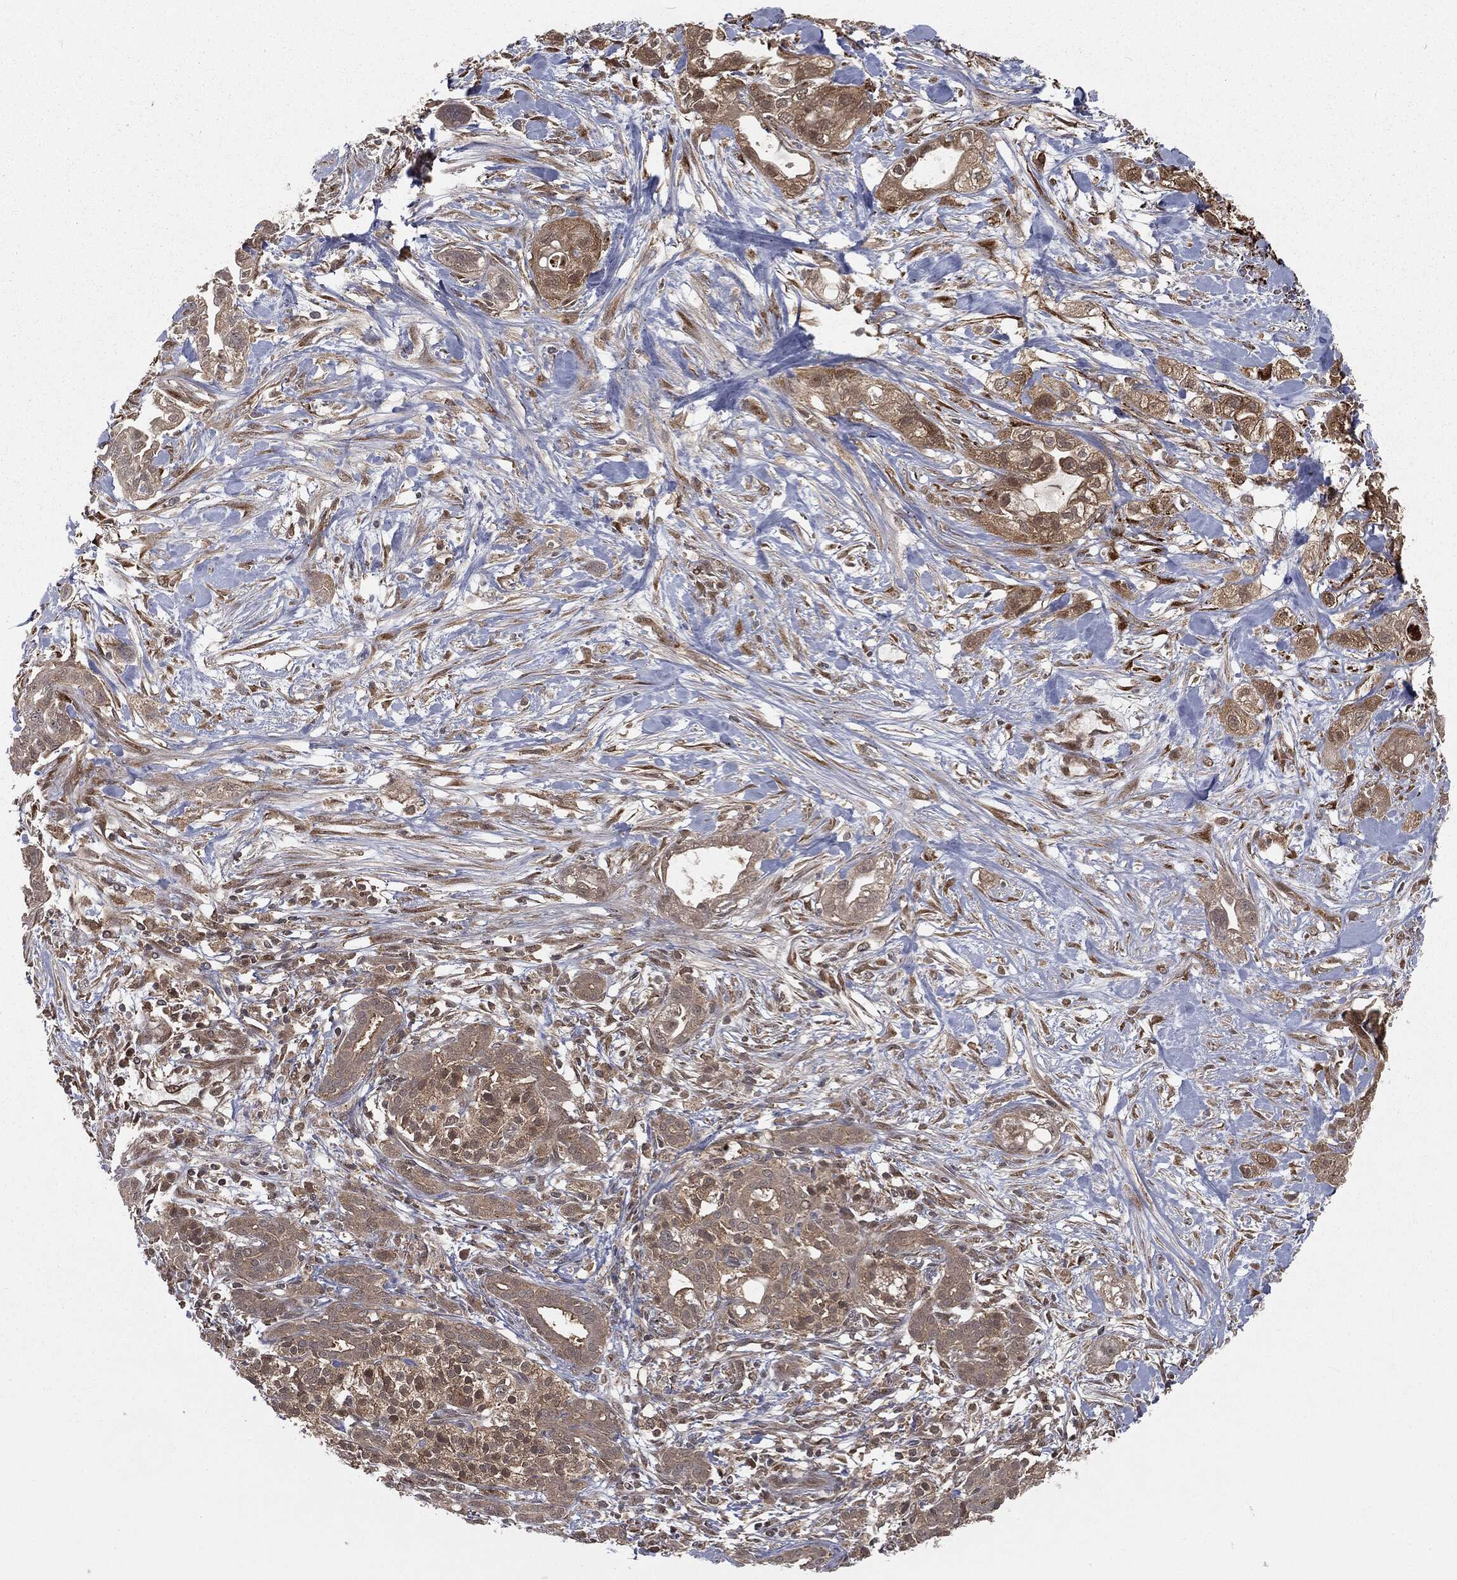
{"staining": {"intensity": "weak", "quantity": "<25%", "location": "cytoplasmic/membranous"}, "tissue": "pancreatic cancer", "cell_type": "Tumor cells", "image_type": "cancer", "snomed": [{"axis": "morphology", "description": "Adenocarcinoma, NOS"}, {"axis": "topography", "description": "Pancreas"}], "caption": "Tumor cells show no significant staining in pancreatic cancer (adenocarcinoma).", "gene": "FBXO7", "patient": {"sex": "male", "age": 44}}